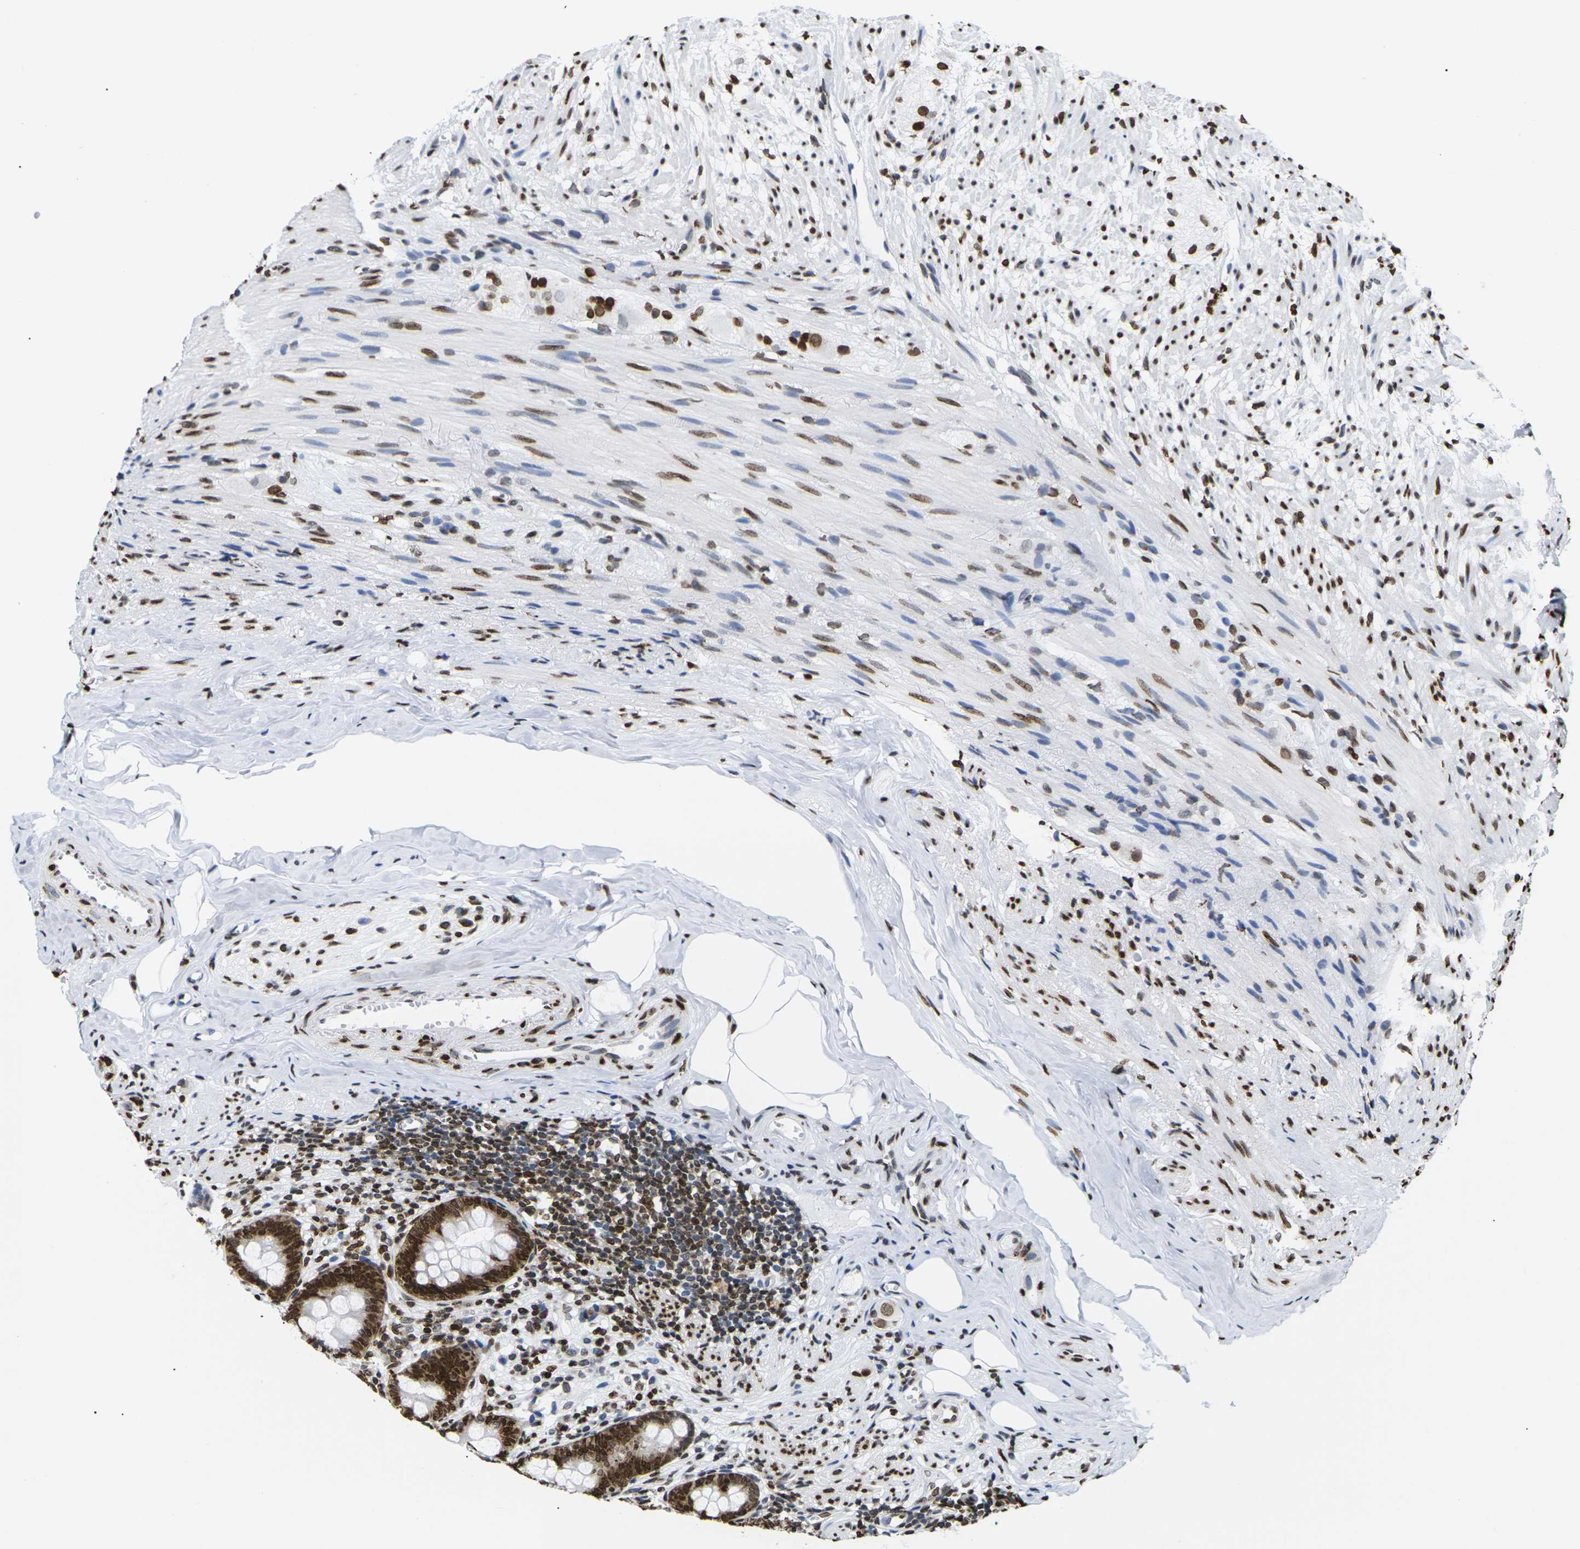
{"staining": {"intensity": "strong", "quantity": ">75%", "location": "nuclear"}, "tissue": "appendix", "cell_type": "Glandular cells", "image_type": "normal", "snomed": [{"axis": "morphology", "description": "Normal tissue, NOS"}, {"axis": "topography", "description": "Appendix"}], "caption": "Immunohistochemical staining of benign appendix exhibits strong nuclear protein positivity in about >75% of glandular cells. (DAB = brown stain, brightfield microscopy at high magnification).", "gene": "H2AC21", "patient": {"sex": "female", "age": 77}}